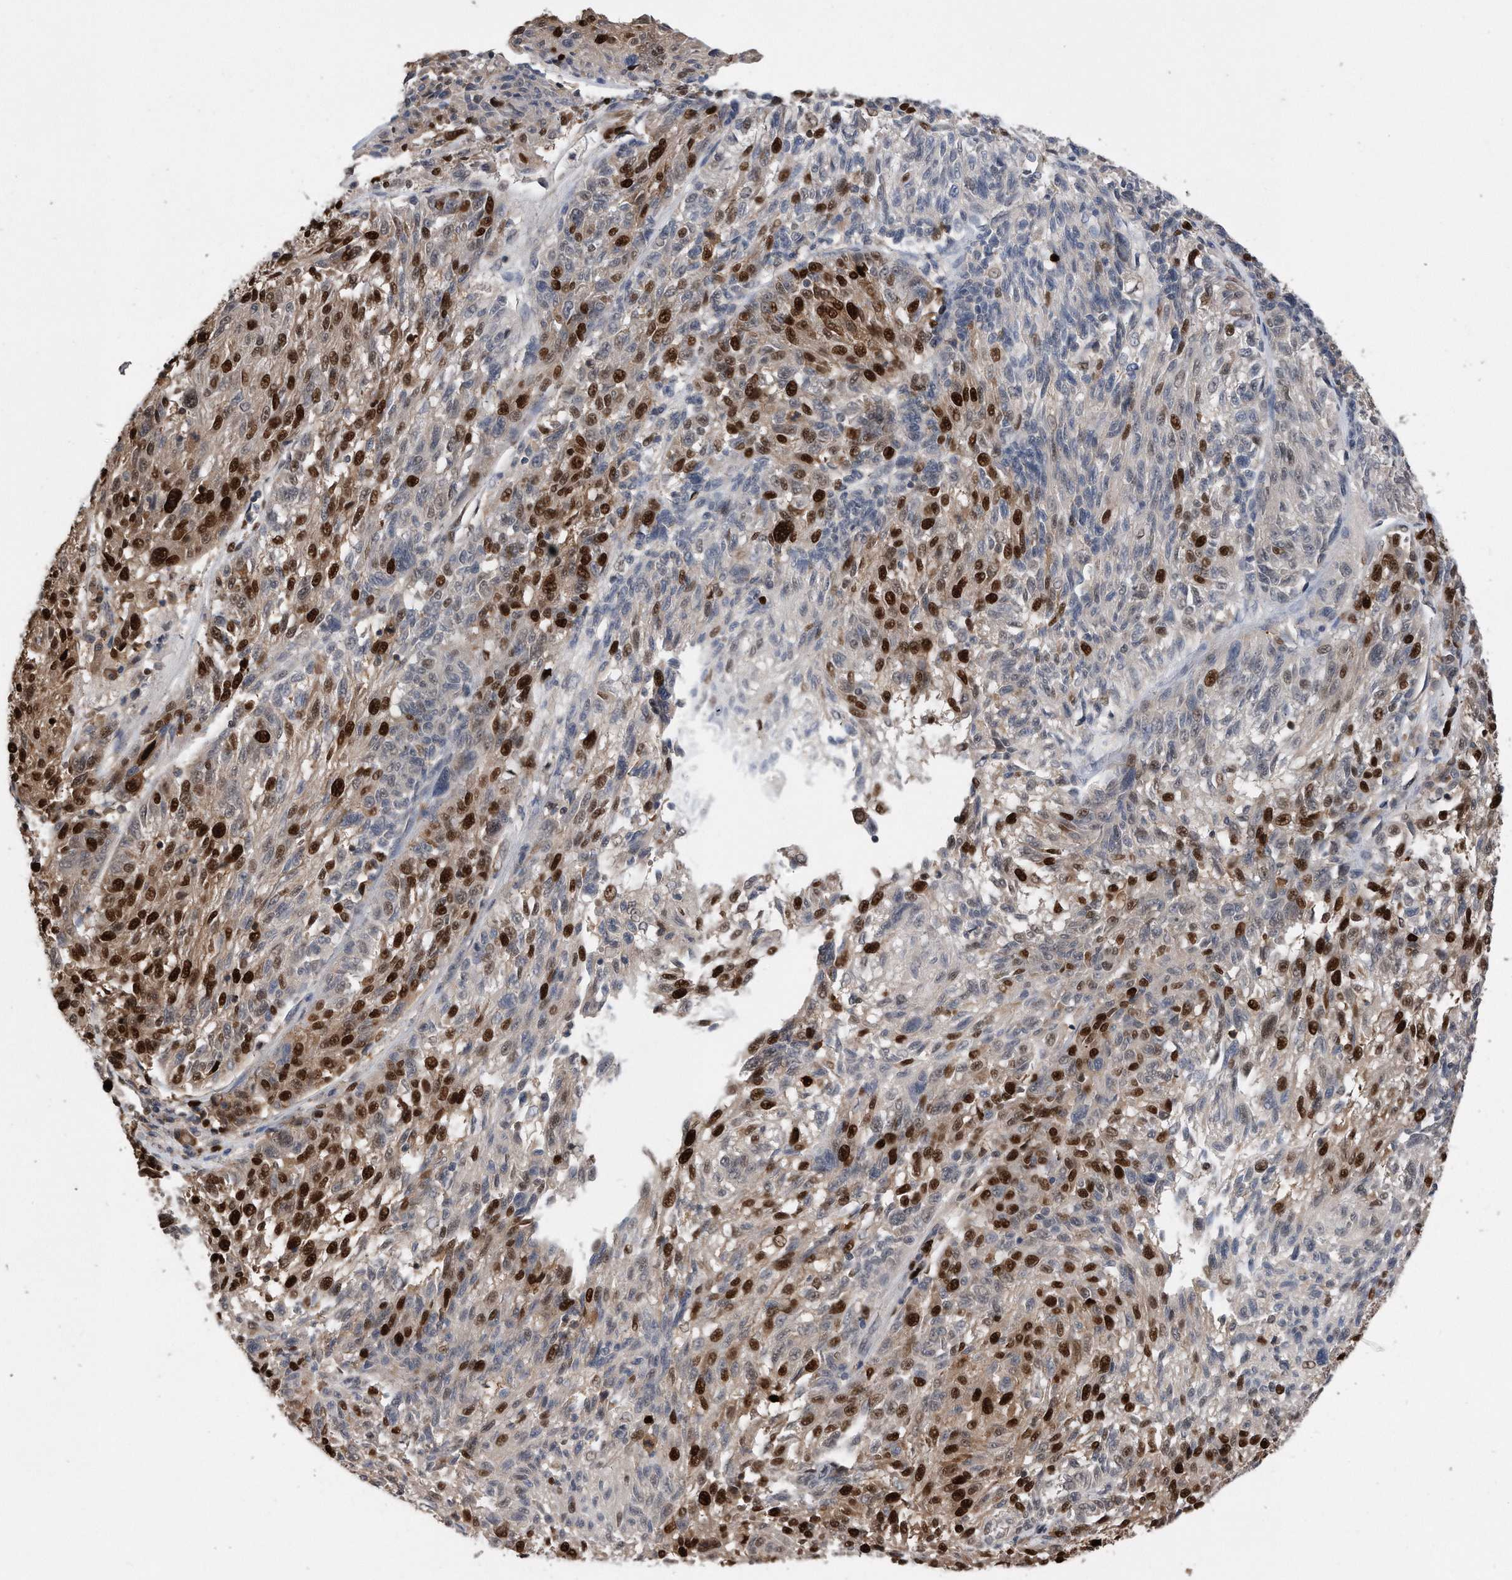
{"staining": {"intensity": "strong", "quantity": "25%-75%", "location": "nuclear"}, "tissue": "melanoma", "cell_type": "Tumor cells", "image_type": "cancer", "snomed": [{"axis": "morphology", "description": "Malignant melanoma, NOS"}, {"axis": "topography", "description": "Skin"}], "caption": "Immunohistochemical staining of malignant melanoma shows strong nuclear protein positivity in about 25%-75% of tumor cells.", "gene": "PCNA", "patient": {"sex": "male", "age": 53}}